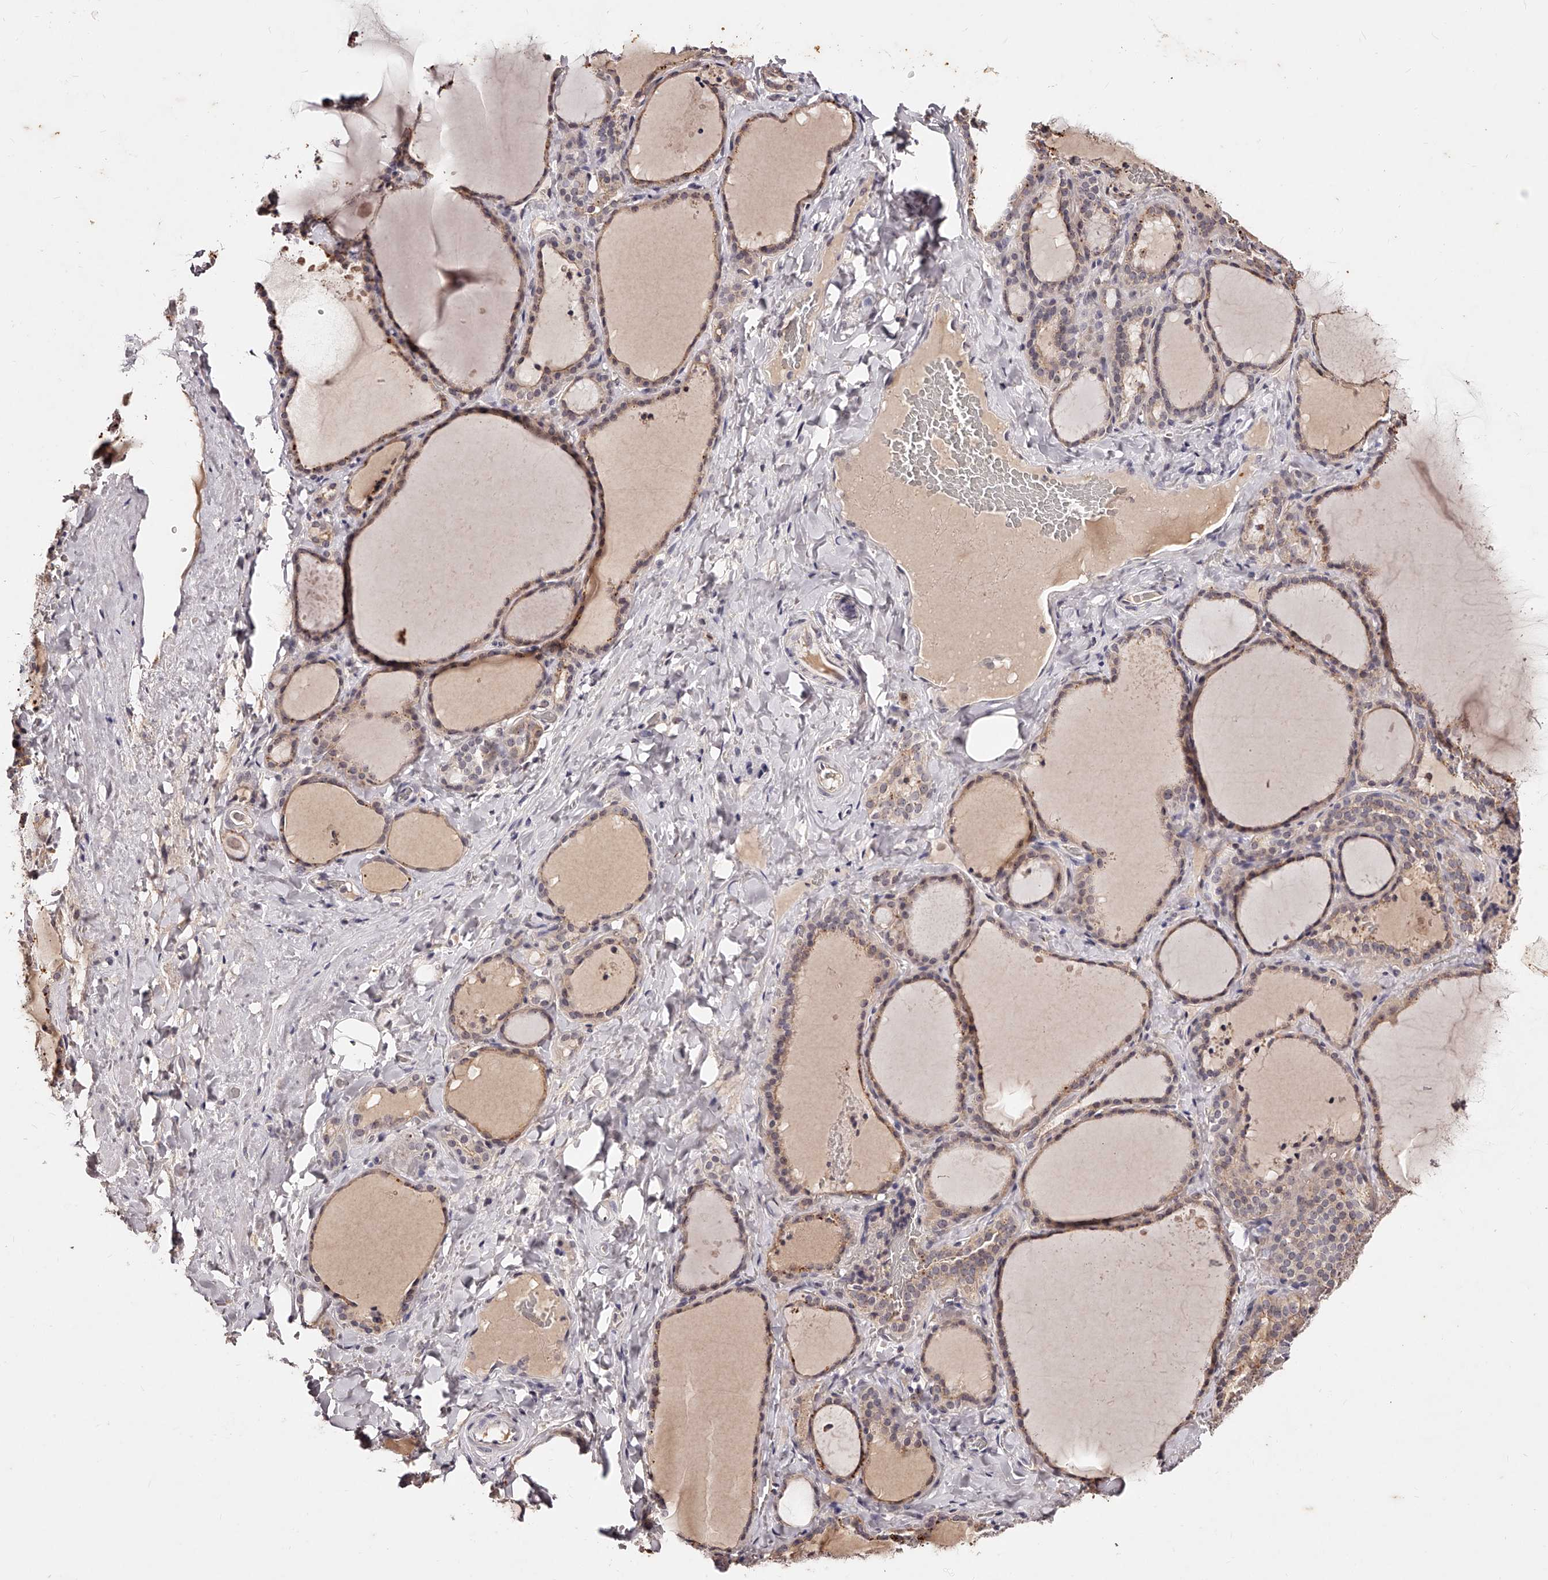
{"staining": {"intensity": "weak", "quantity": ">75%", "location": "cytoplasmic/membranous,nuclear"}, "tissue": "thyroid gland", "cell_type": "Glandular cells", "image_type": "normal", "snomed": [{"axis": "morphology", "description": "Normal tissue, NOS"}, {"axis": "topography", "description": "Thyroid gland"}], "caption": "Protein expression analysis of unremarkable thyroid gland demonstrates weak cytoplasmic/membranous,nuclear positivity in about >75% of glandular cells.", "gene": "PHACTR1", "patient": {"sex": "female", "age": 22}}